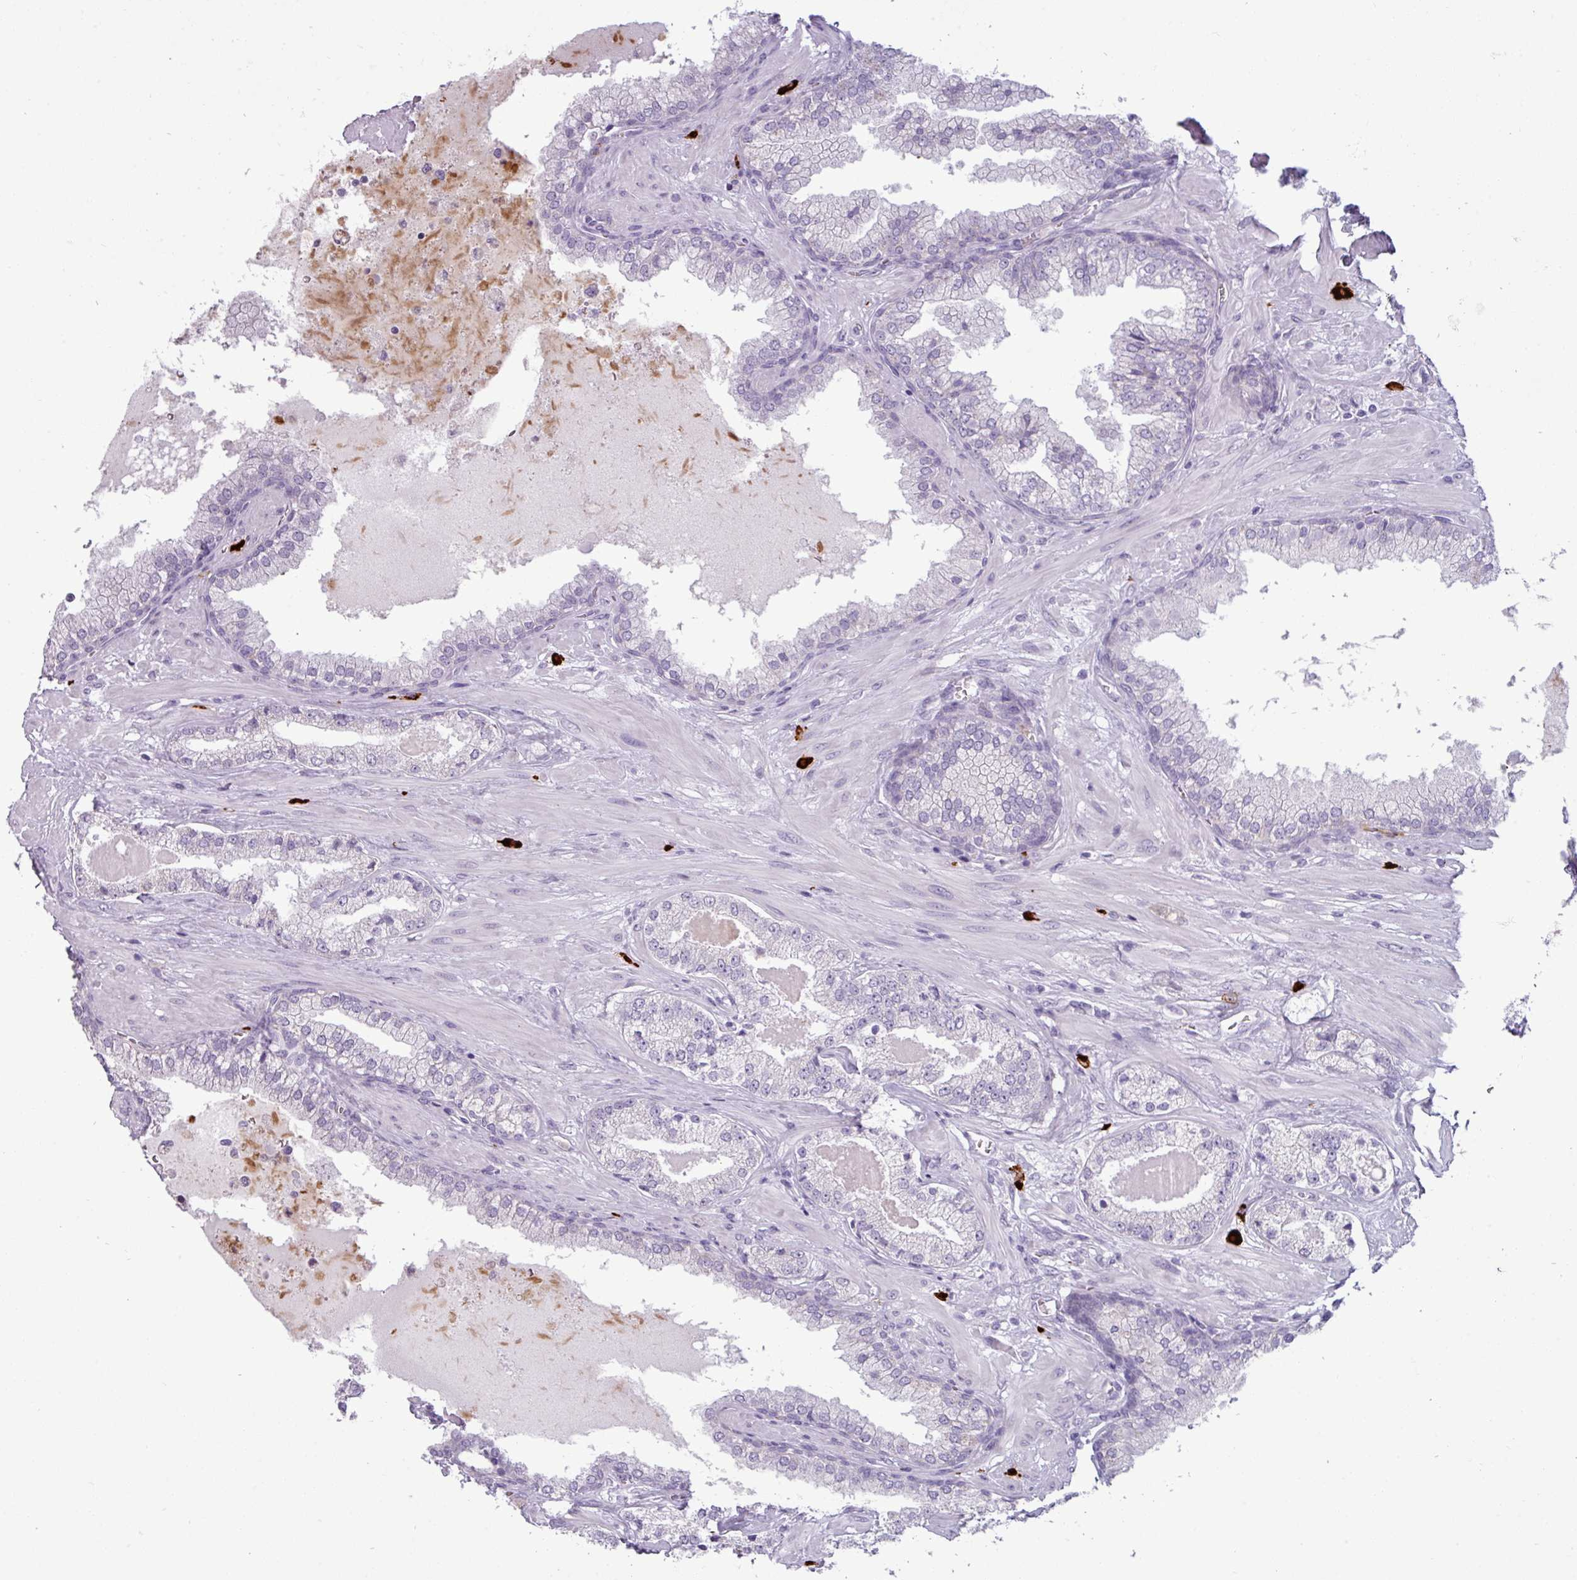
{"staining": {"intensity": "negative", "quantity": "none", "location": "none"}, "tissue": "prostate cancer", "cell_type": "Tumor cells", "image_type": "cancer", "snomed": [{"axis": "morphology", "description": "Adenocarcinoma, High grade"}, {"axis": "topography", "description": "Prostate"}], "caption": "The micrograph exhibits no staining of tumor cells in high-grade adenocarcinoma (prostate).", "gene": "TRIM39", "patient": {"sex": "male", "age": 55}}